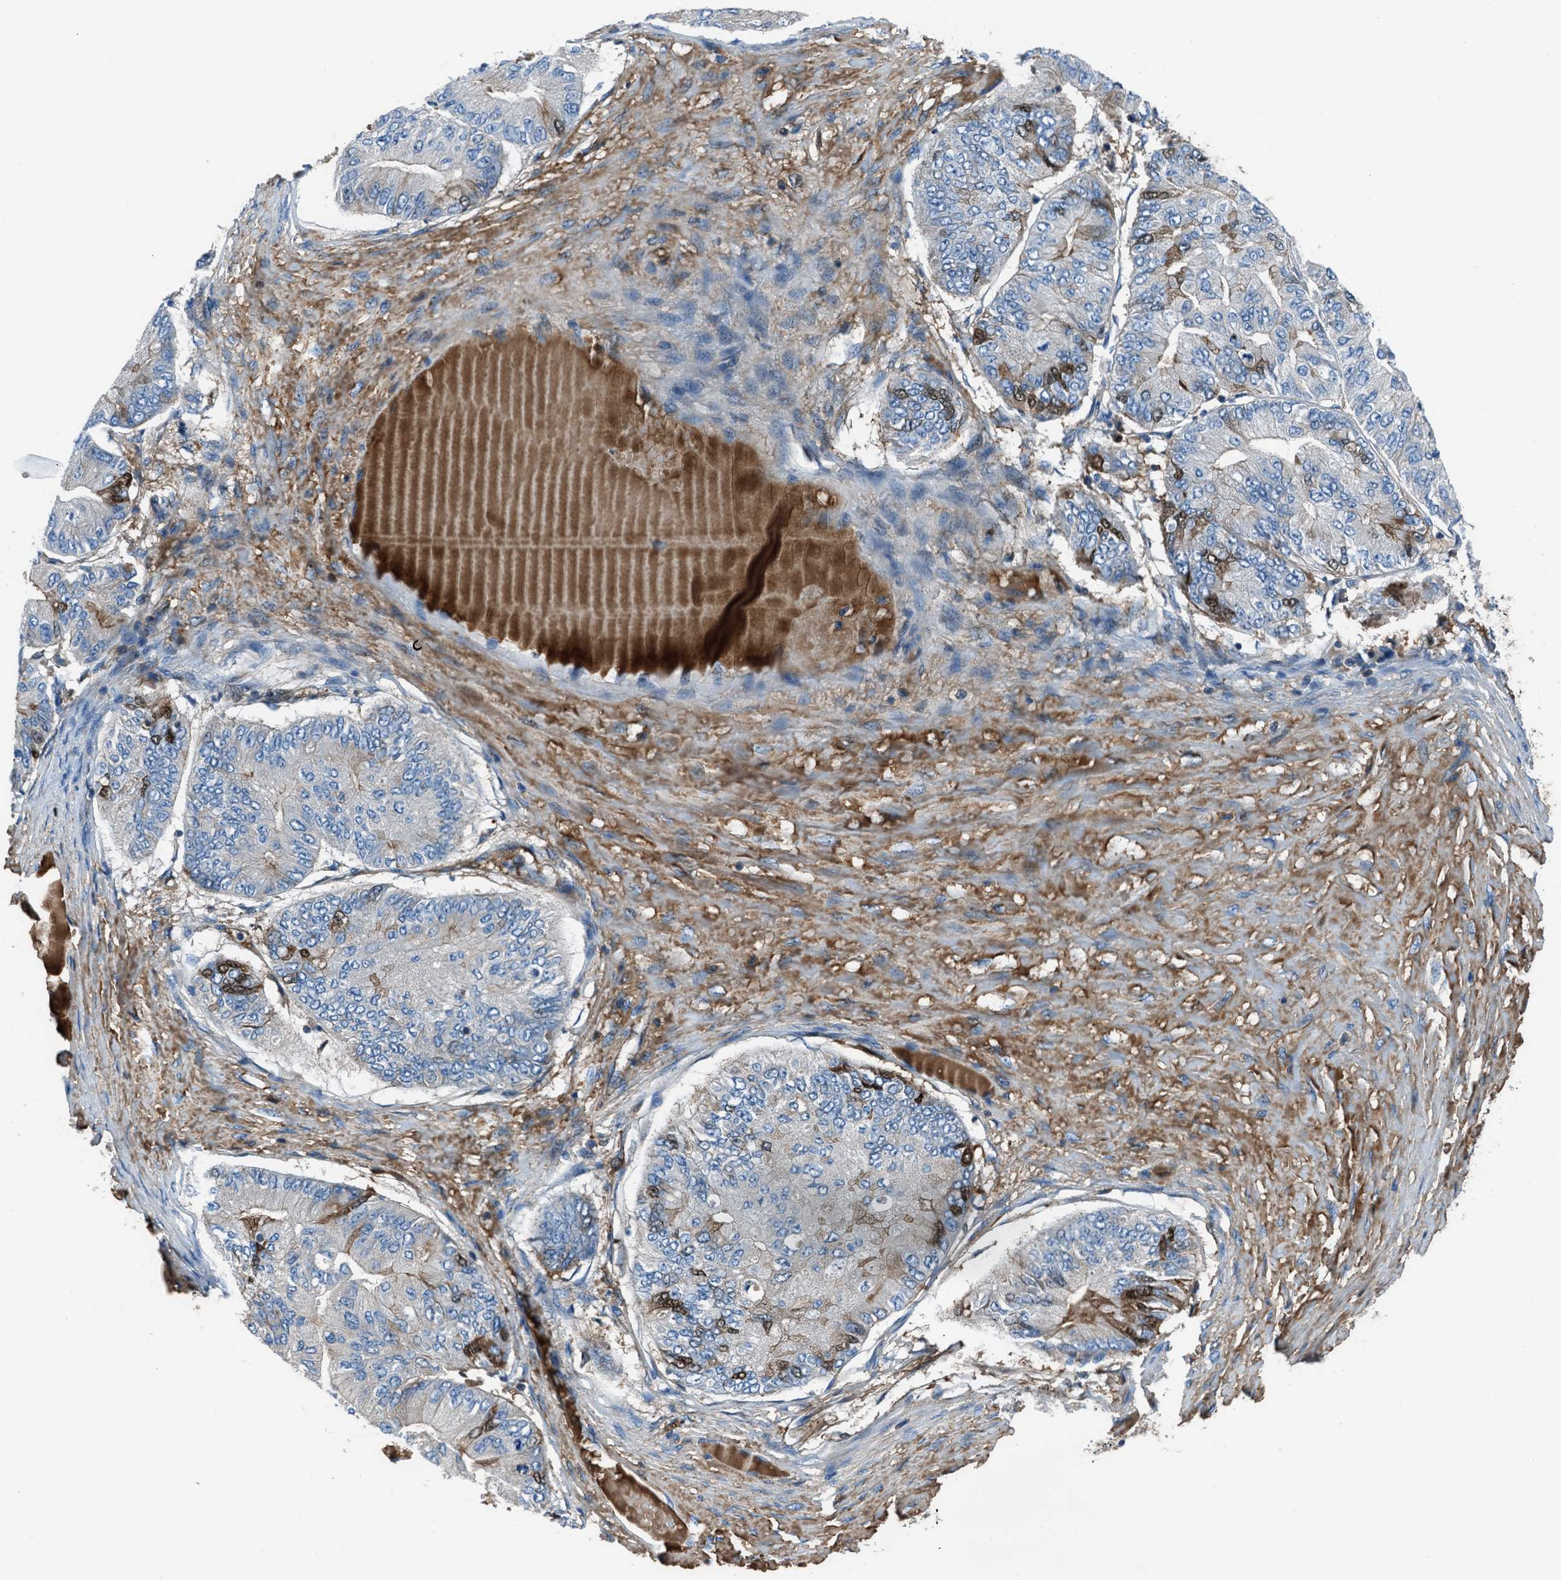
{"staining": {"intensity": "strong", "quantity": "<25%", "location": "cytoplasmic/membranous"}, "tissue": "ovarian cancer", "cell_type": "Tumor cells", "image_type": "cancer", "snomed": [{"axis": "morphology", "description": "Cystadenocarcinoma, mucinous, NOS"}, {"axis": "topography", "description": "Ovary"}], "caption": "Immunohistochemistry (IHC) image of ovarian cancer (mucinous cystadenocarcinoma) stained for a protein (brown), which exhibits medium levels of strong cytoplasmic/membranous expression in approximately <25% of tumor cells.", "gene": "SLC38A6", "patient": {"sex": "female", "age": 61}}